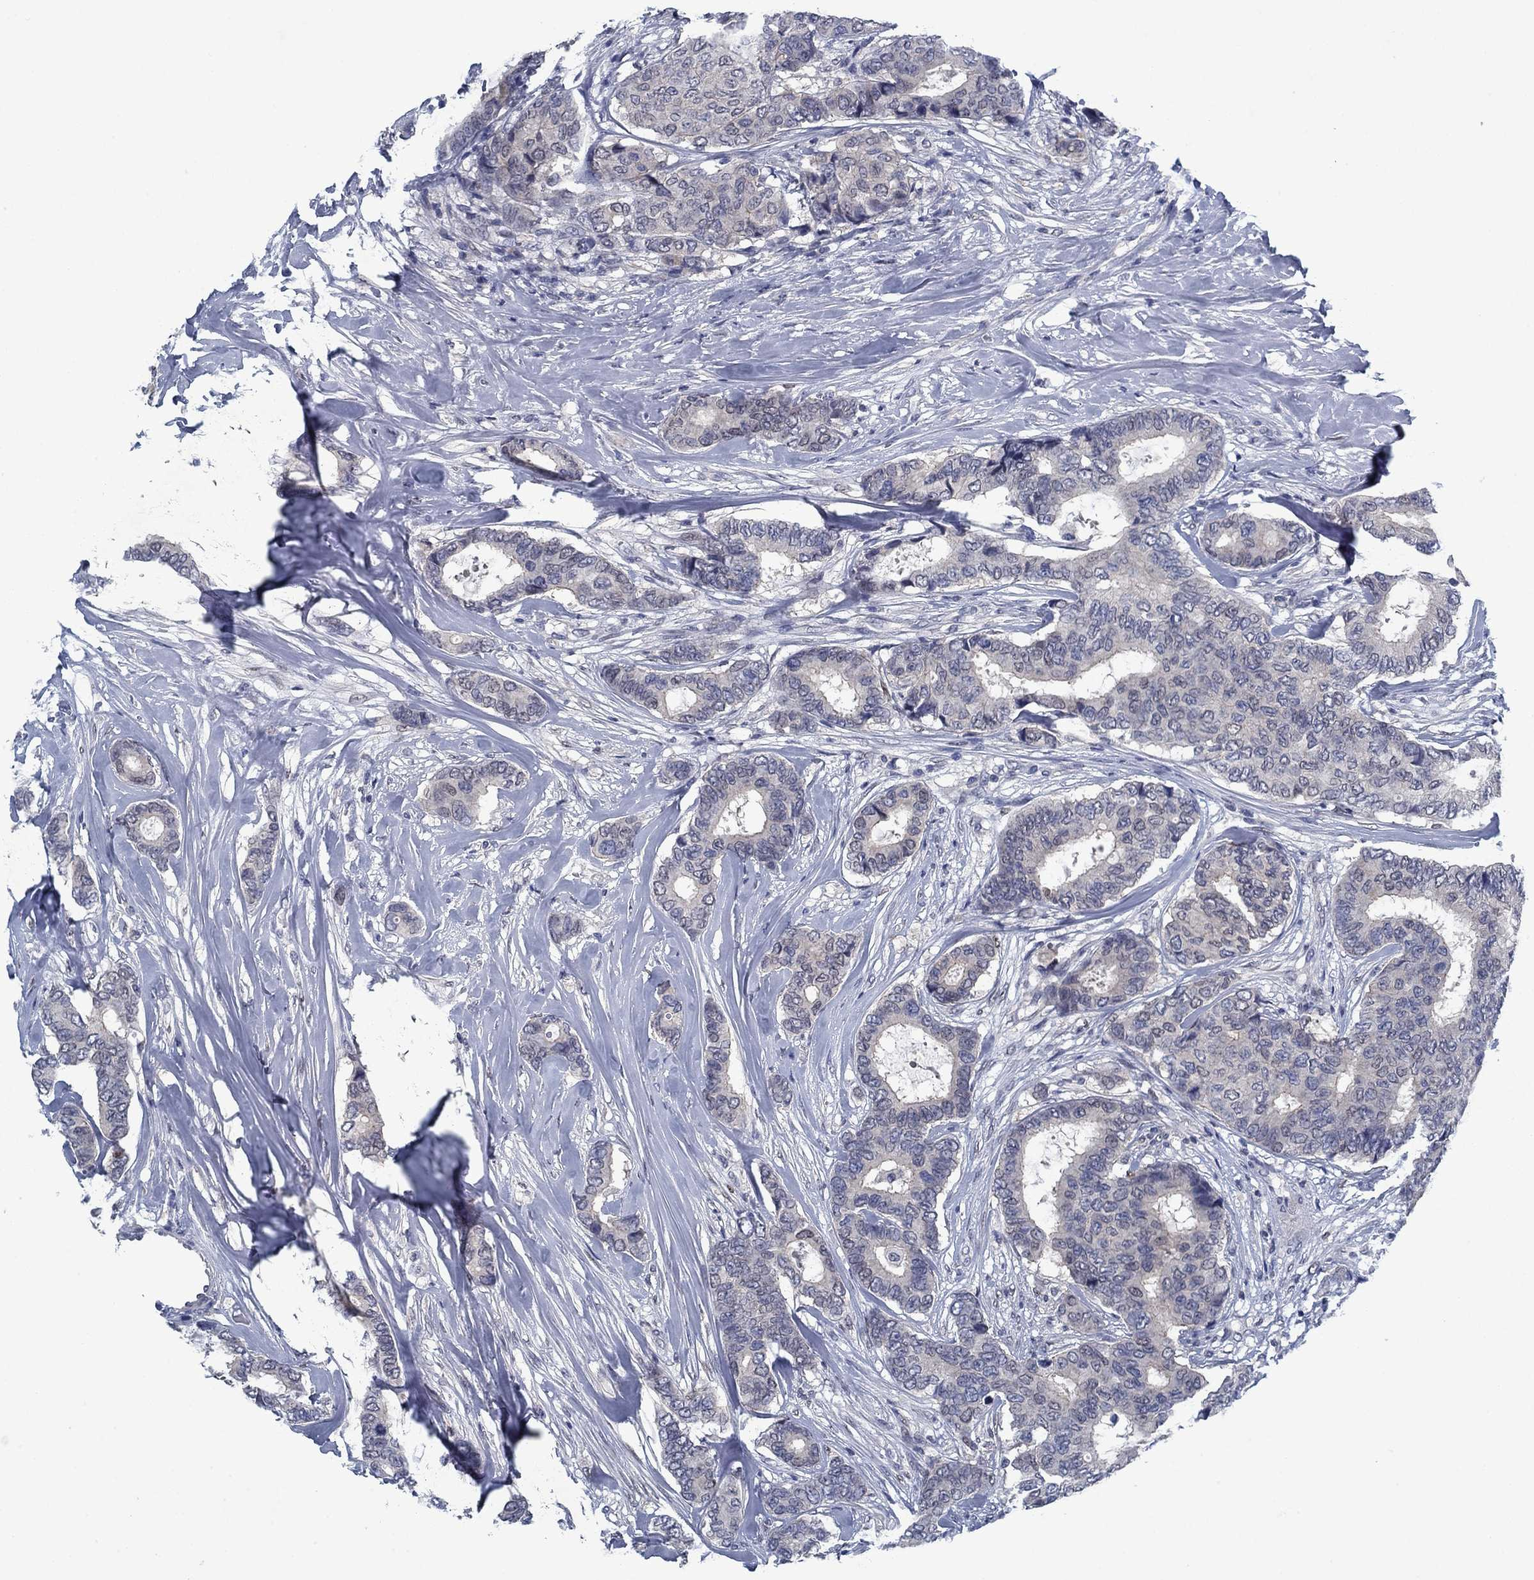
{"staining": {"intensity": "negative", "quantity": "none", "location": "none"}, "tissue": "breast cancer", "cell_type": "Tumor cells", "image_type": "cancer", "snomed": [{"axis": "morphology", "description": "Duct carcinoma"}, {"axis": "topography", "description": "Breast"}], "caption": "Intraductal carcinoma (breast) was stained to show a protein in brown. There is no significant expression in tumor cells. (IHC, brightfield microscopy, high magnification).", "gene": "PNMA8A", "patient": {"sex": "female", "age": 75}}